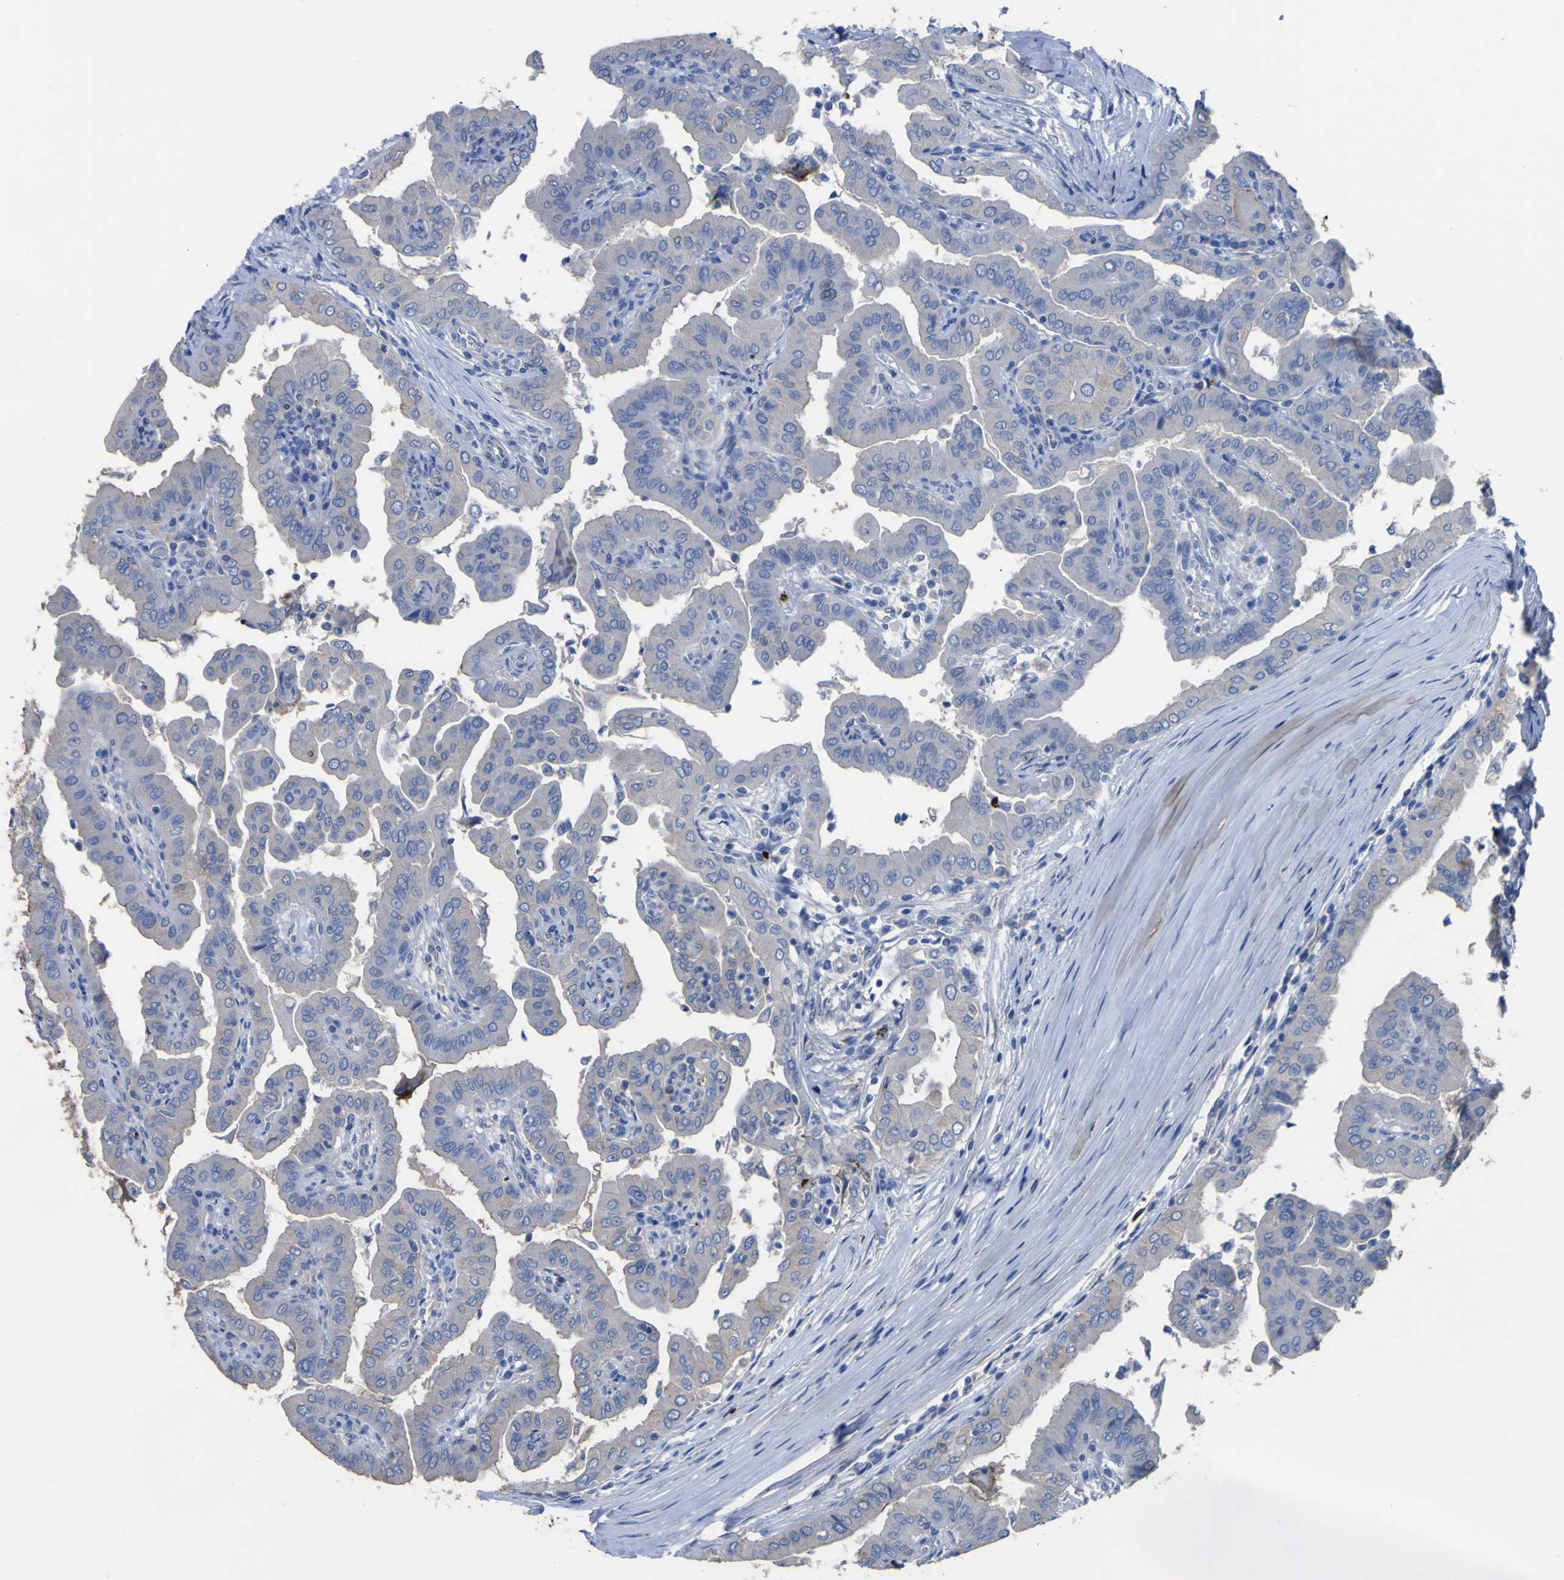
{"staining": {"intensity": "negative", "quantity": "none", "location": "none"}, "tissue": "thyroid cancer", "cell_type": "Tumor cells", "image_type": "cancer", "snomed": [{"axis": "morphology", "description": "Papillary adenocarcinoma, NOS"}, {"axis": "topography", "description": "Thyroid gland"}], "caption": "This is an IHC photomicrograph of human thyroid cancer. There is no positivity in tumor cells.", "gene": "AGO4", "patient": {"sex": "male", "age": 33}}